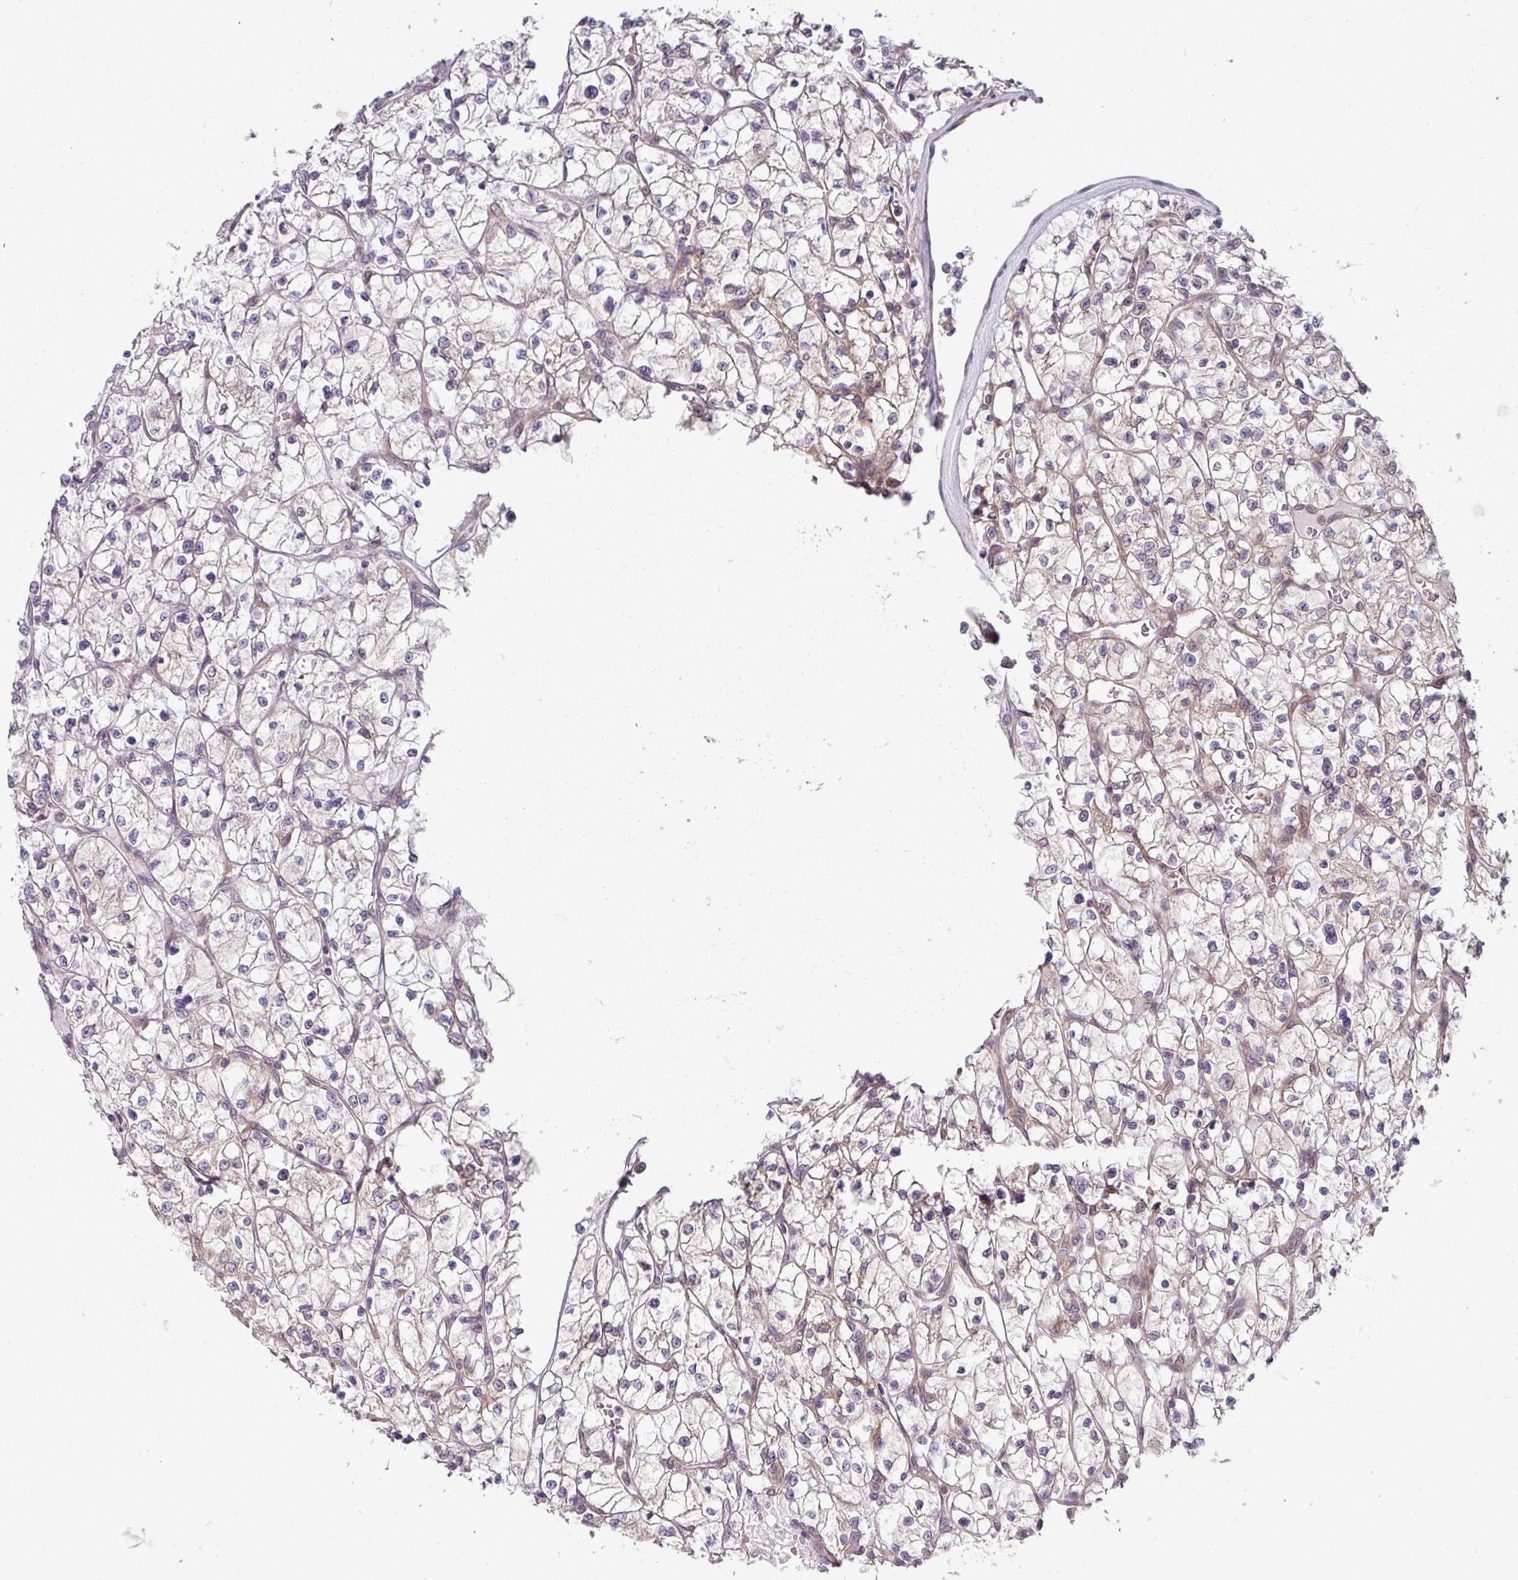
{"staining": {"intensity": "negative", "quantity": "none", "location": "none"}, "tissue": "renal cancer", "cell_type": "Tumor cells", "image_type": "cancer", "snomed": [{"axis": "morphology", "description": "Adenocarcinoma, NOS"}, {"axis": "topography", "description": "Kidney"}], "caption": "Immunohistochemistry of adenocarcinoma (renal) demonstrates no positivity in tumor cells.", "gene": "CAMLG", "patient": {"sex": "female", "age": 64}}